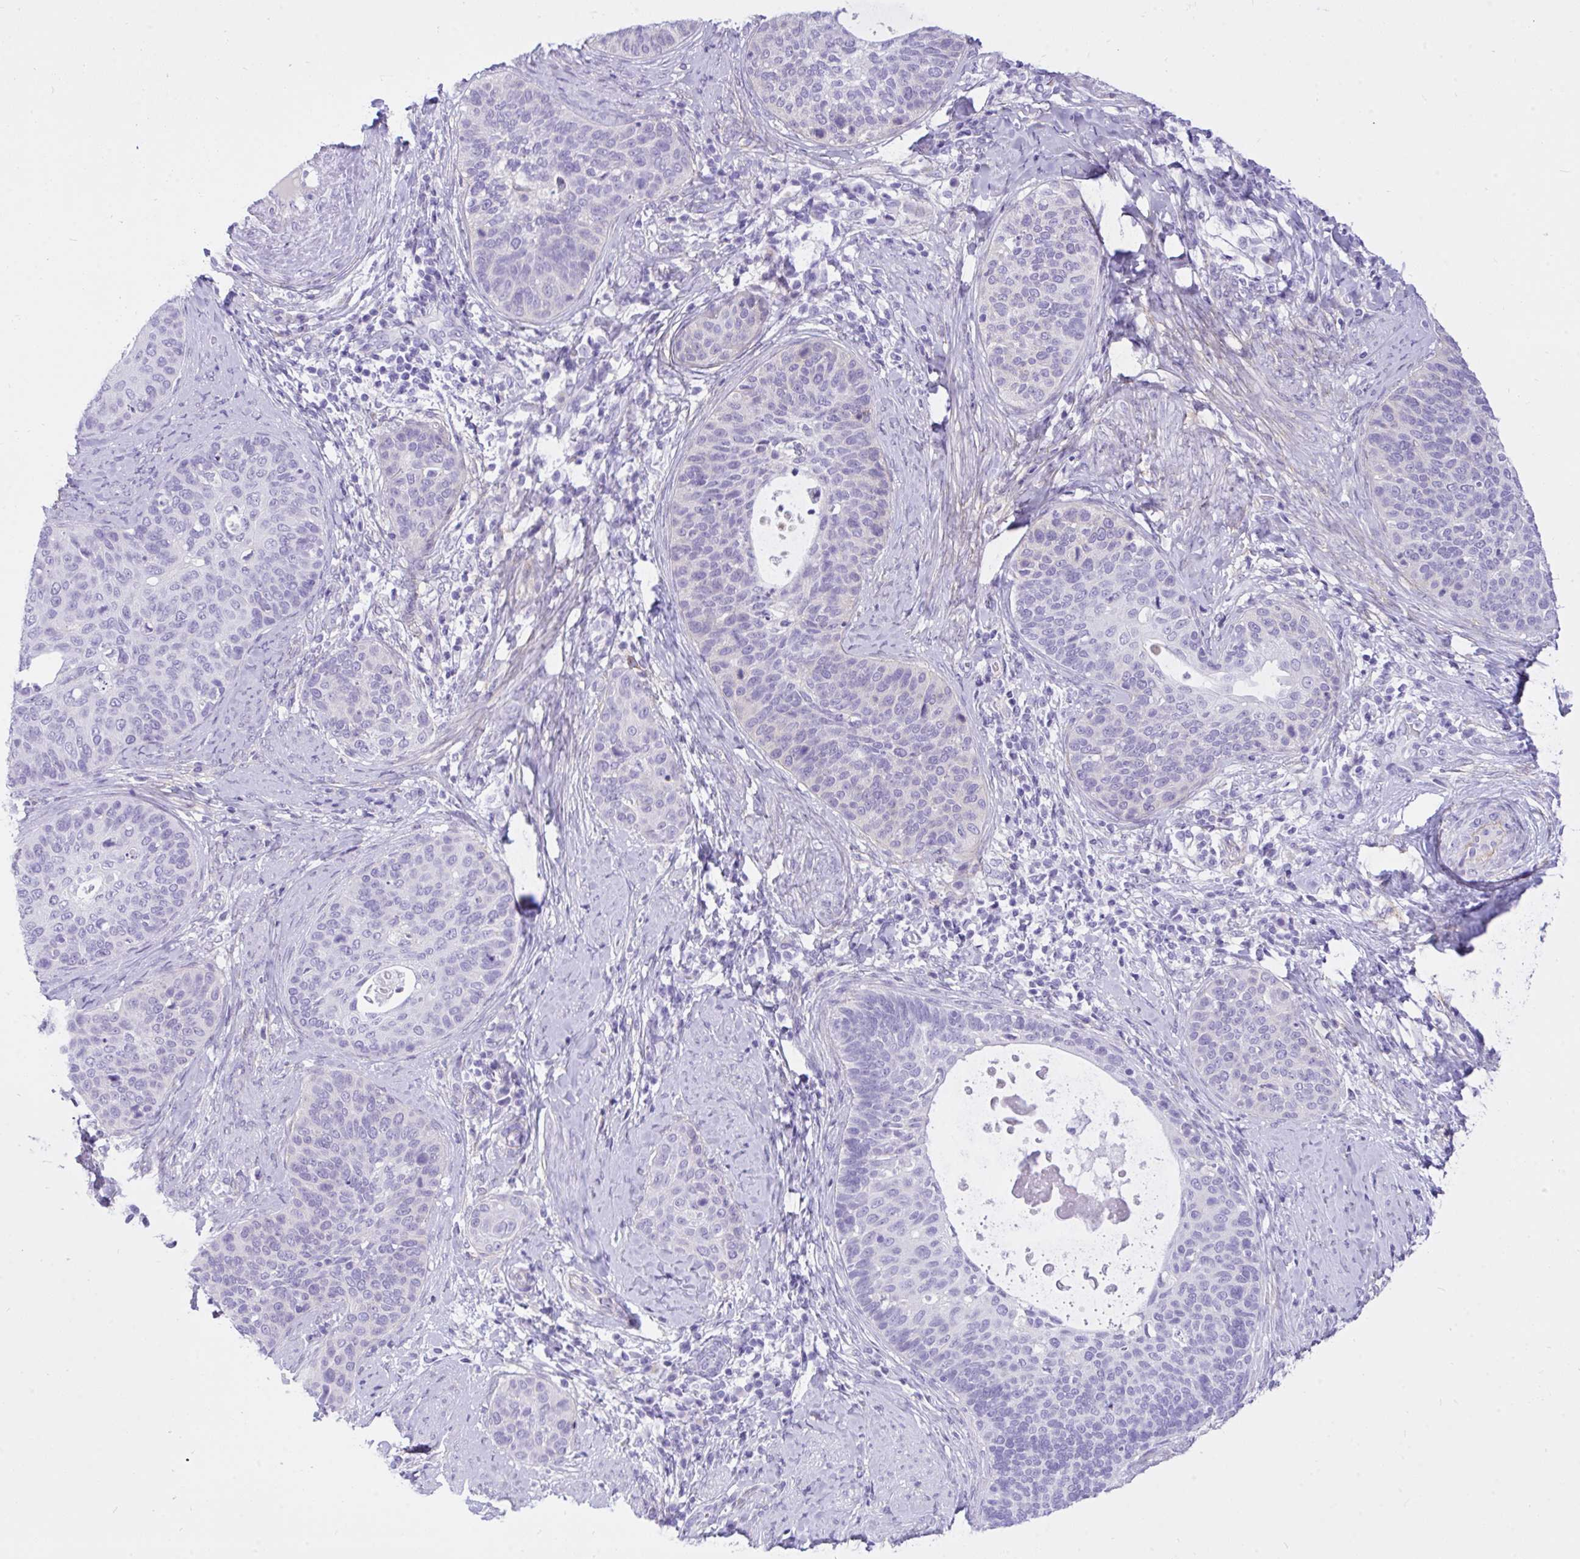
{"staining": {"intensity": "negative", "quantity": "none", "location": "none"}, "tissue": "cervical cancer", "cell_type": "Tumor cells", "image_type": "cancer", "snomed": [{"axis": "morphology", "description": "Squamous cell carcinoma, NOS"}, {"axis": "topography", "description": "Cervix"}], "caption": "Tumor cells show no significant protein staining in cervical cancer.", "gene": "TLN2", "patient": {"sex": "female", "age": 69}}